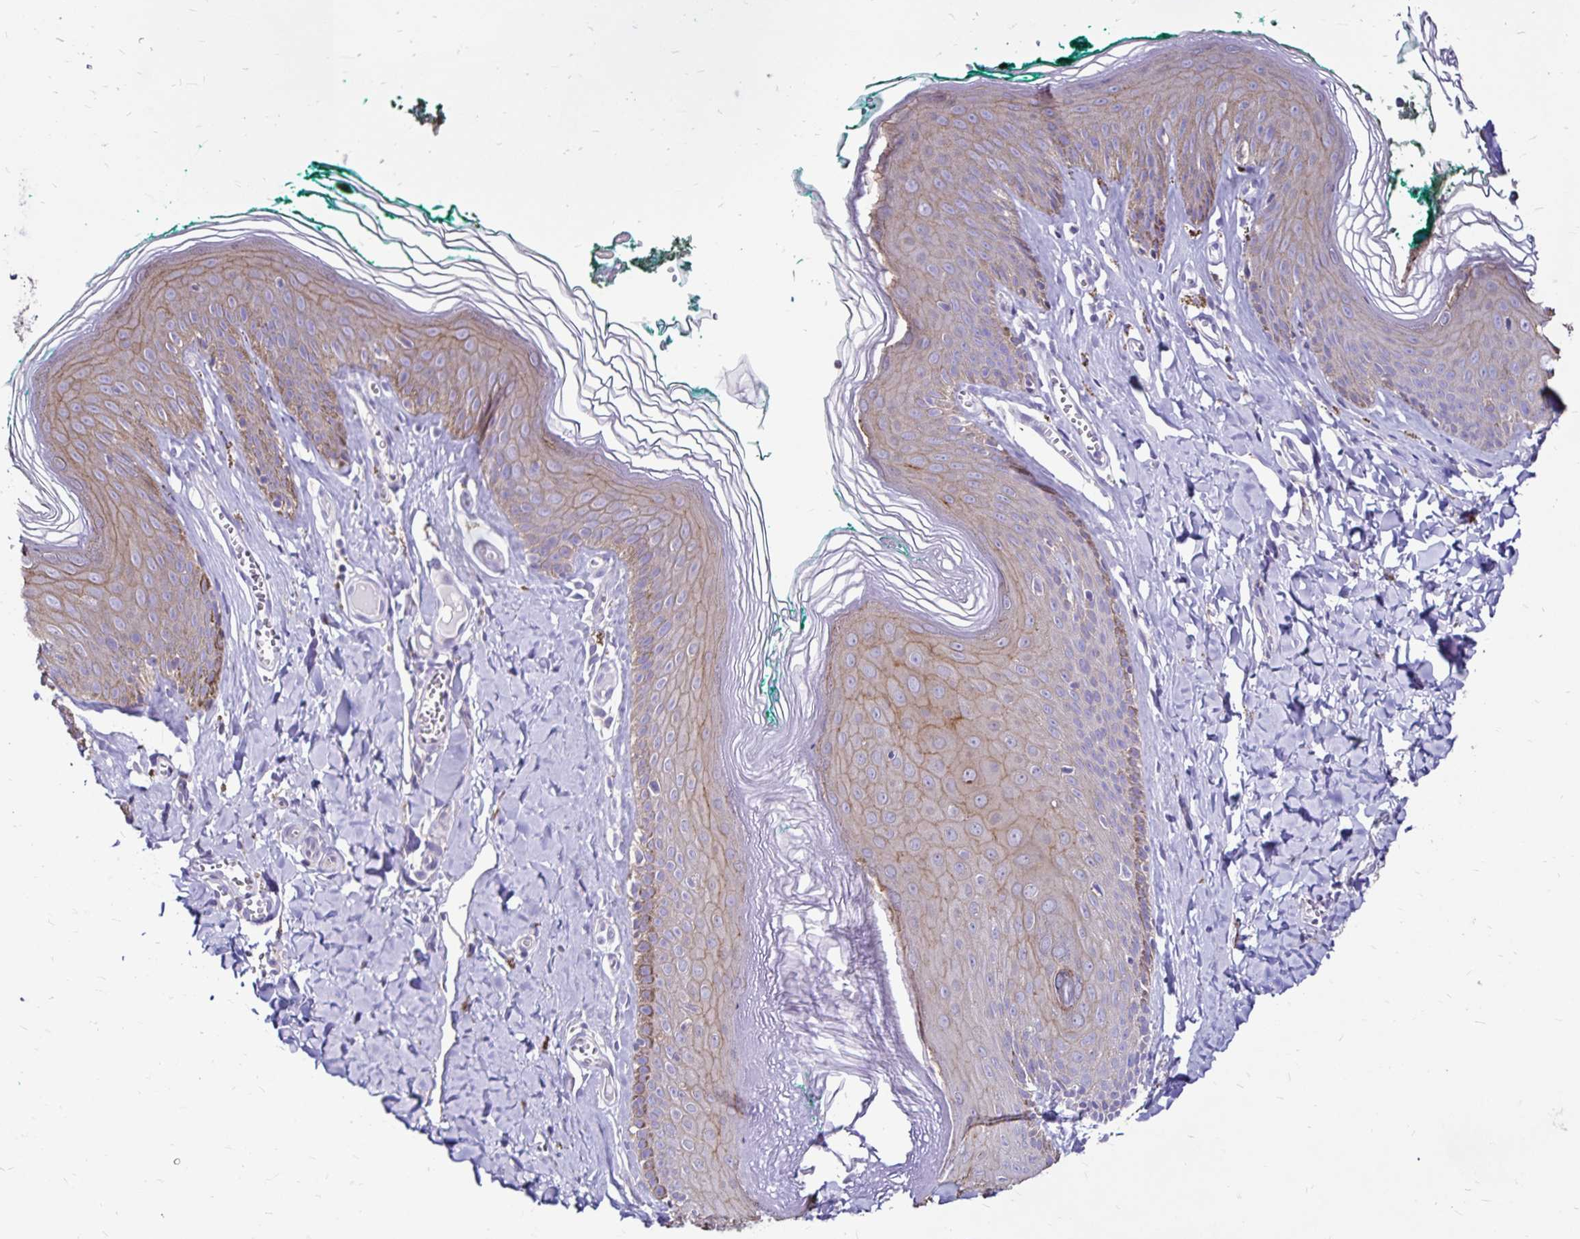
{"staining": {"intensity": "weak", "quantity": "25%-75%", "location": "cytoplasmic/membranous"}, "tissue": "skin", "cell_type": "Epidermal cells", "image_type": "normal", "snomed": [{"axis": "morphology", "description": "Normal tissue, NOS"}, {"axis": "topography", "description": "Vulva"}, {"axis": "topography", "description": "Peripheral nerve tissue"}], "caption": "Protein staining displays weak cytoplasmic/membranous positivity in approximately 25%-75% of epidermal cells in normal skin.", "gene": "EVPL", "patient": {"sex": "female", "age": 66}}